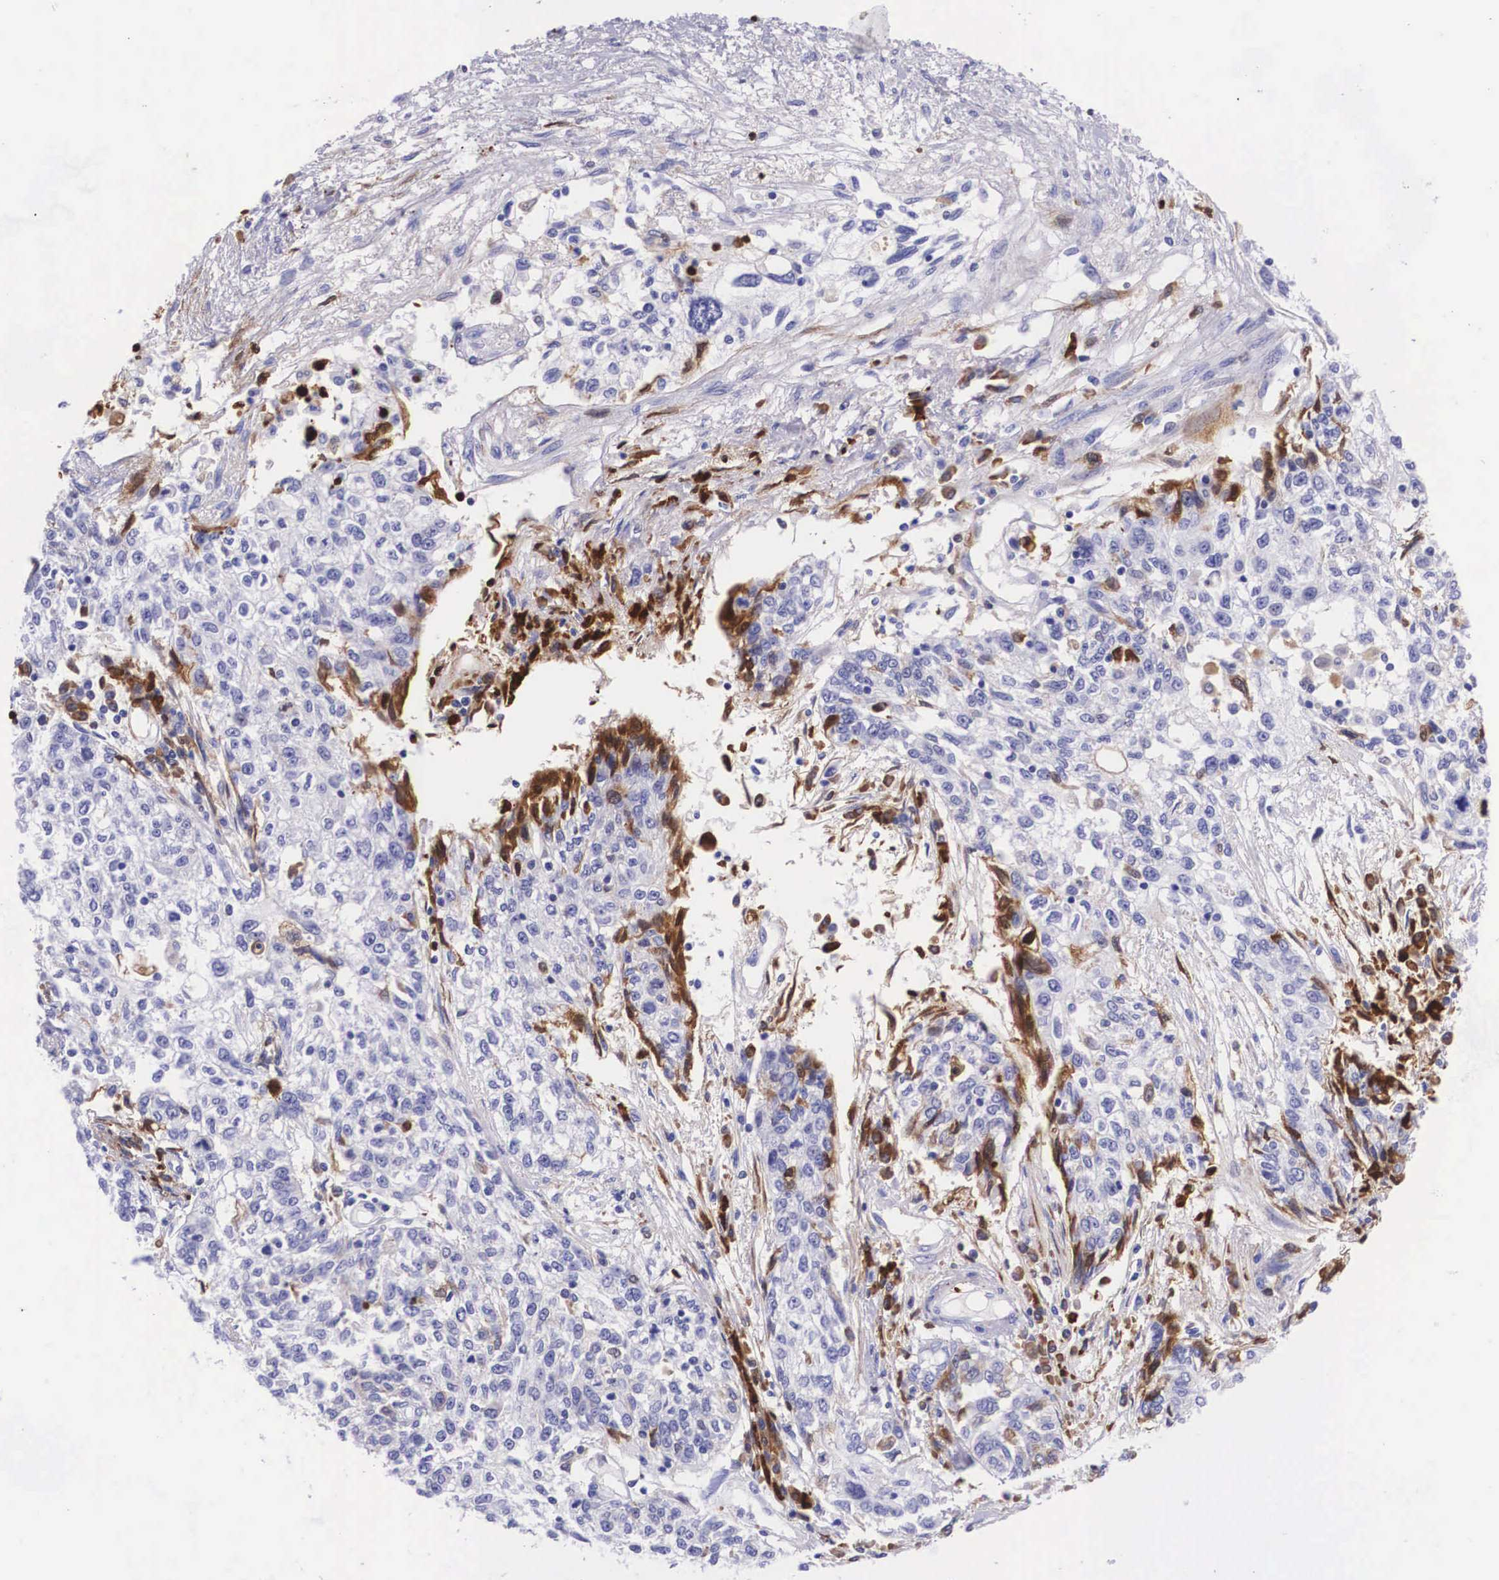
{"staining": {"intensity": "negative", "quantity": "none", "location": "none"}, "tissue": "cervical cancer", "cell_type": "Tumor cells", "image_type": "cancer", "snomed": [{"axis": "morphology", "description": "Squamous cell carcinoma, NOS"}, {"axis": "topography", "description": "Cervix"}], "caption": "High magnification brightfield microscopy of cervical squamous cell carcinoma stained with DAB (3,3'-diaminobenzidine) (brown) and counterstained with hematoxylin (blue): tumor cells show no significant positivity.", "gene": "PLG", "patient": {"sex": "female", "age": 57}}